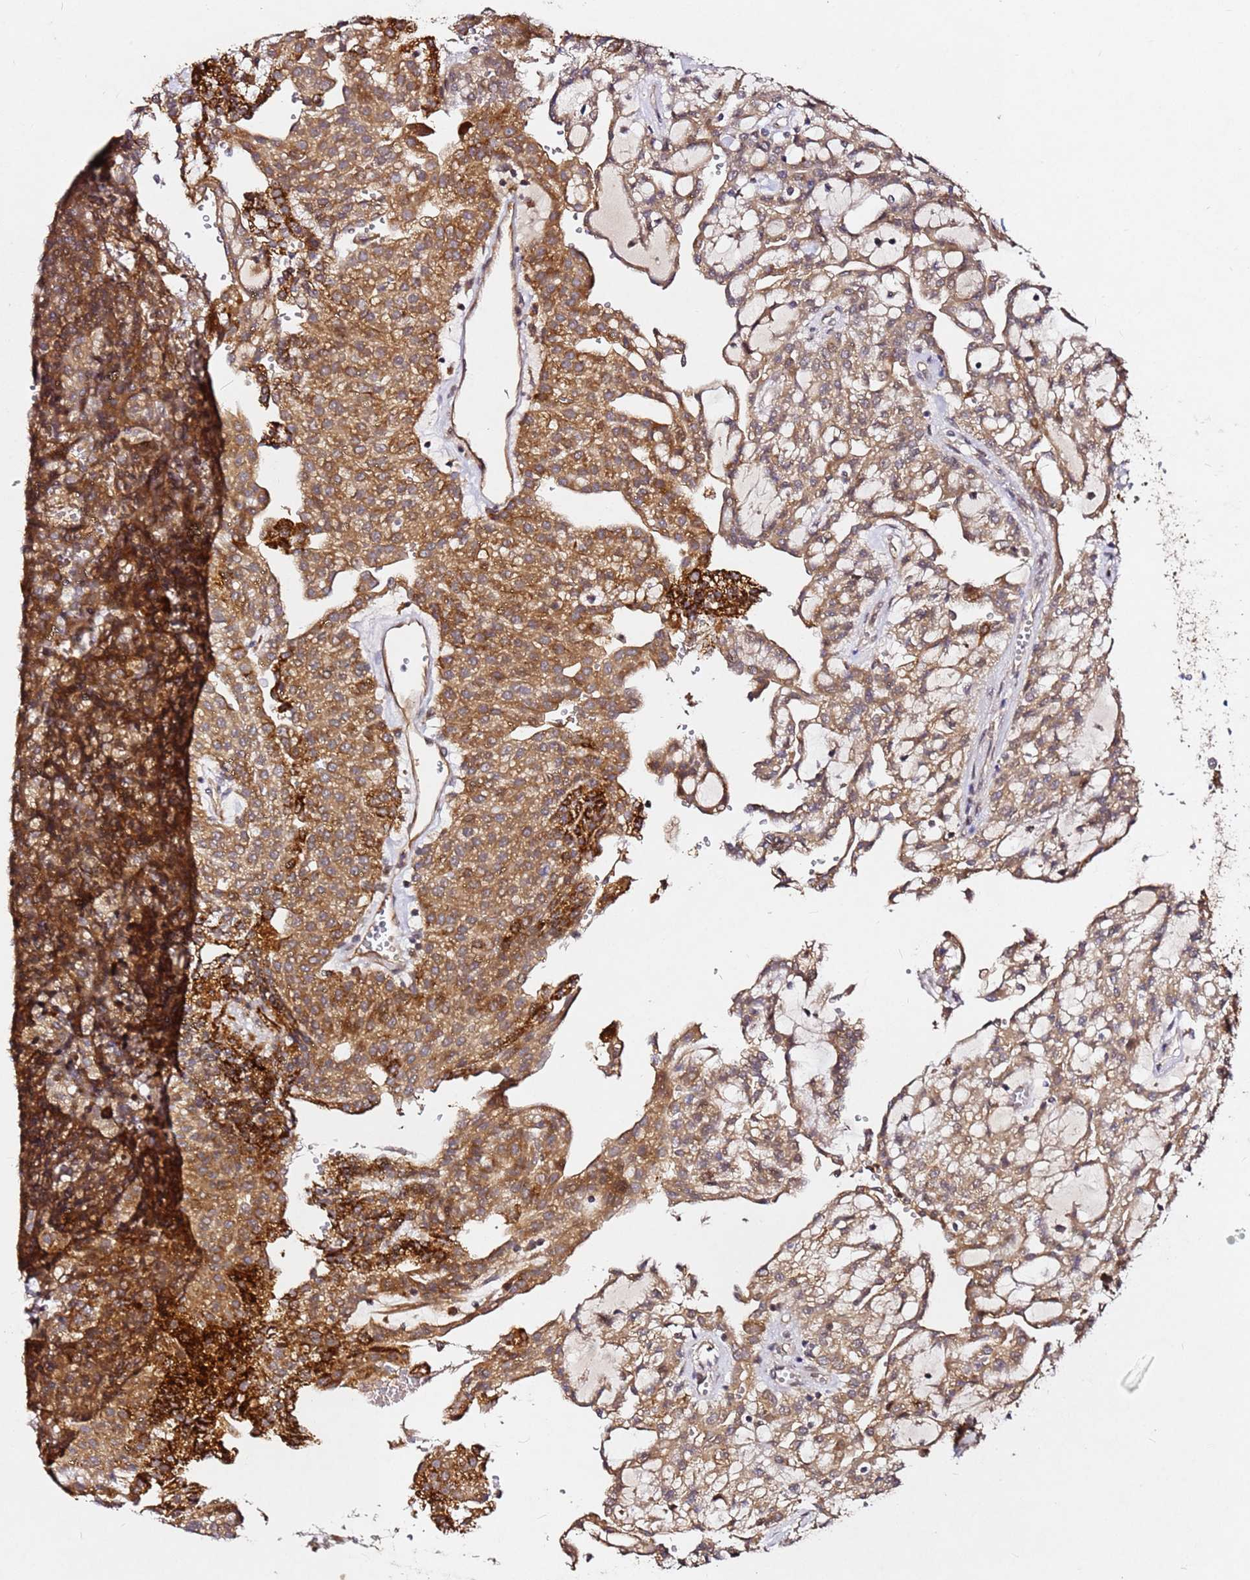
{"staining": {"intensity": "moderate", "quantity": ">75%", "location": "cytoplasmic/membranous"}, "tissue": "renal cancer", "cell_type": "Tumor cells", "image_type": "cancer", "snomed": [{"axis": "morphology", "description": "Adenocarcinoma, NOS"}, {"axis": "topography", "description": "Kidney"}], "caption": "DAB (3,3'-diaminobenzidine) immunohistochemical staining of adenocarcinoma (renal) displays moderate cytoplasmic/membranous protein positivity in approximately >75% of tumor cells.", "gene": "ALG11", "patient": {"sex": "male", "age": 63}}